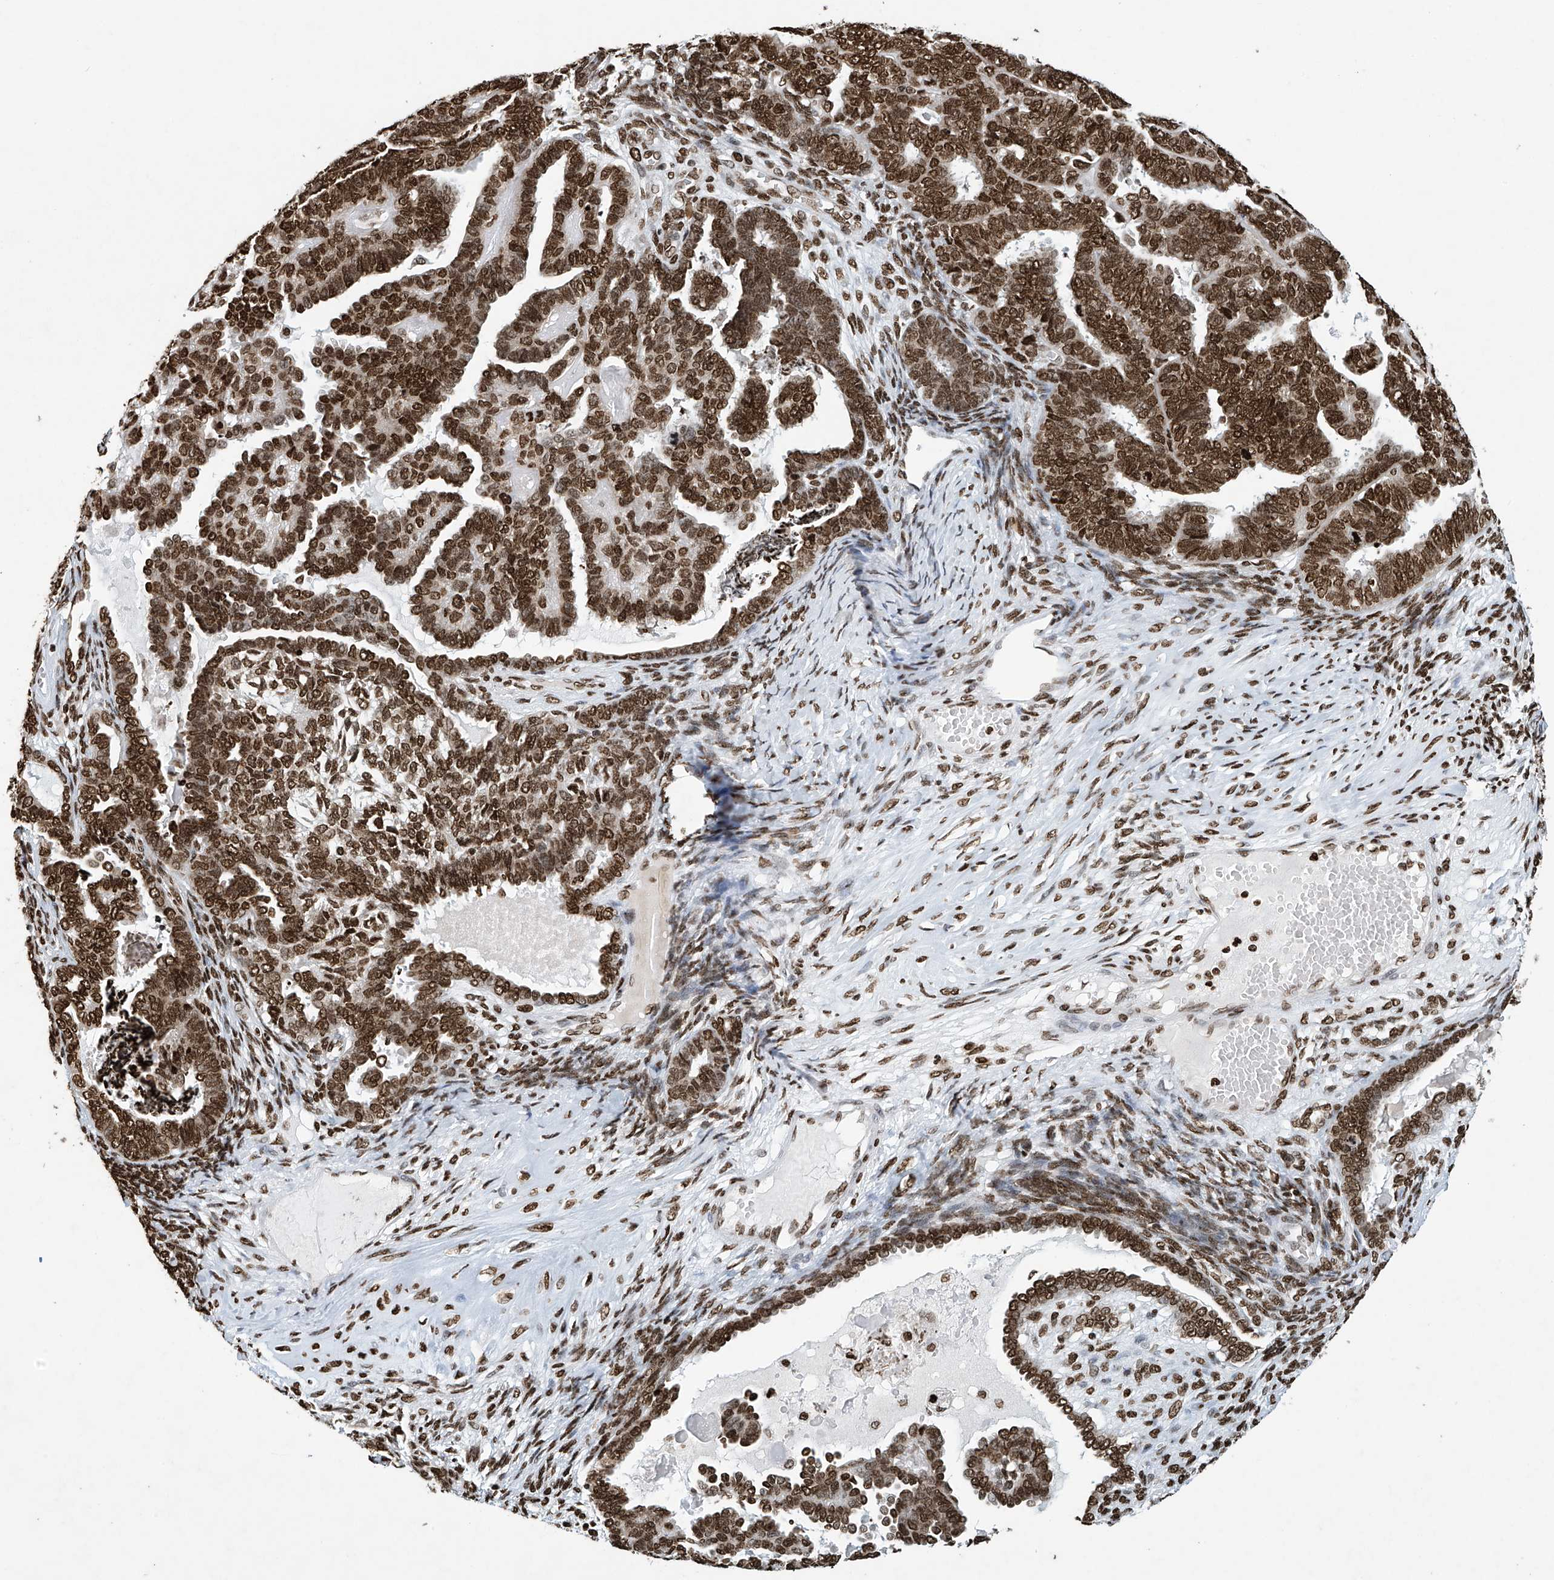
{"staining": {"intensity": "strong", "quantity": ">75%", "location": "nuclear"}, "tissue": "endometrial cancer", "cell_type": "Tumor cells", "image_type": "cancer", "snomed": [{"axis": "morphology", "description": "Neoplasm, malignant, NOS"}, {"axis": "topography", "description": "Endometrium"}], "caption": "Immunohistochemistry image of neoplastic tissue: endometrial cancer (malignant neoplasm) stained using immunohistochemistry (IHC) shows high levels of strong protein expression localized specifically in the nuclear of tumor cells, appearing as a nuclear brown color.", "gene": "H4C16", "patient": {"sex": "female", "age": 74}}